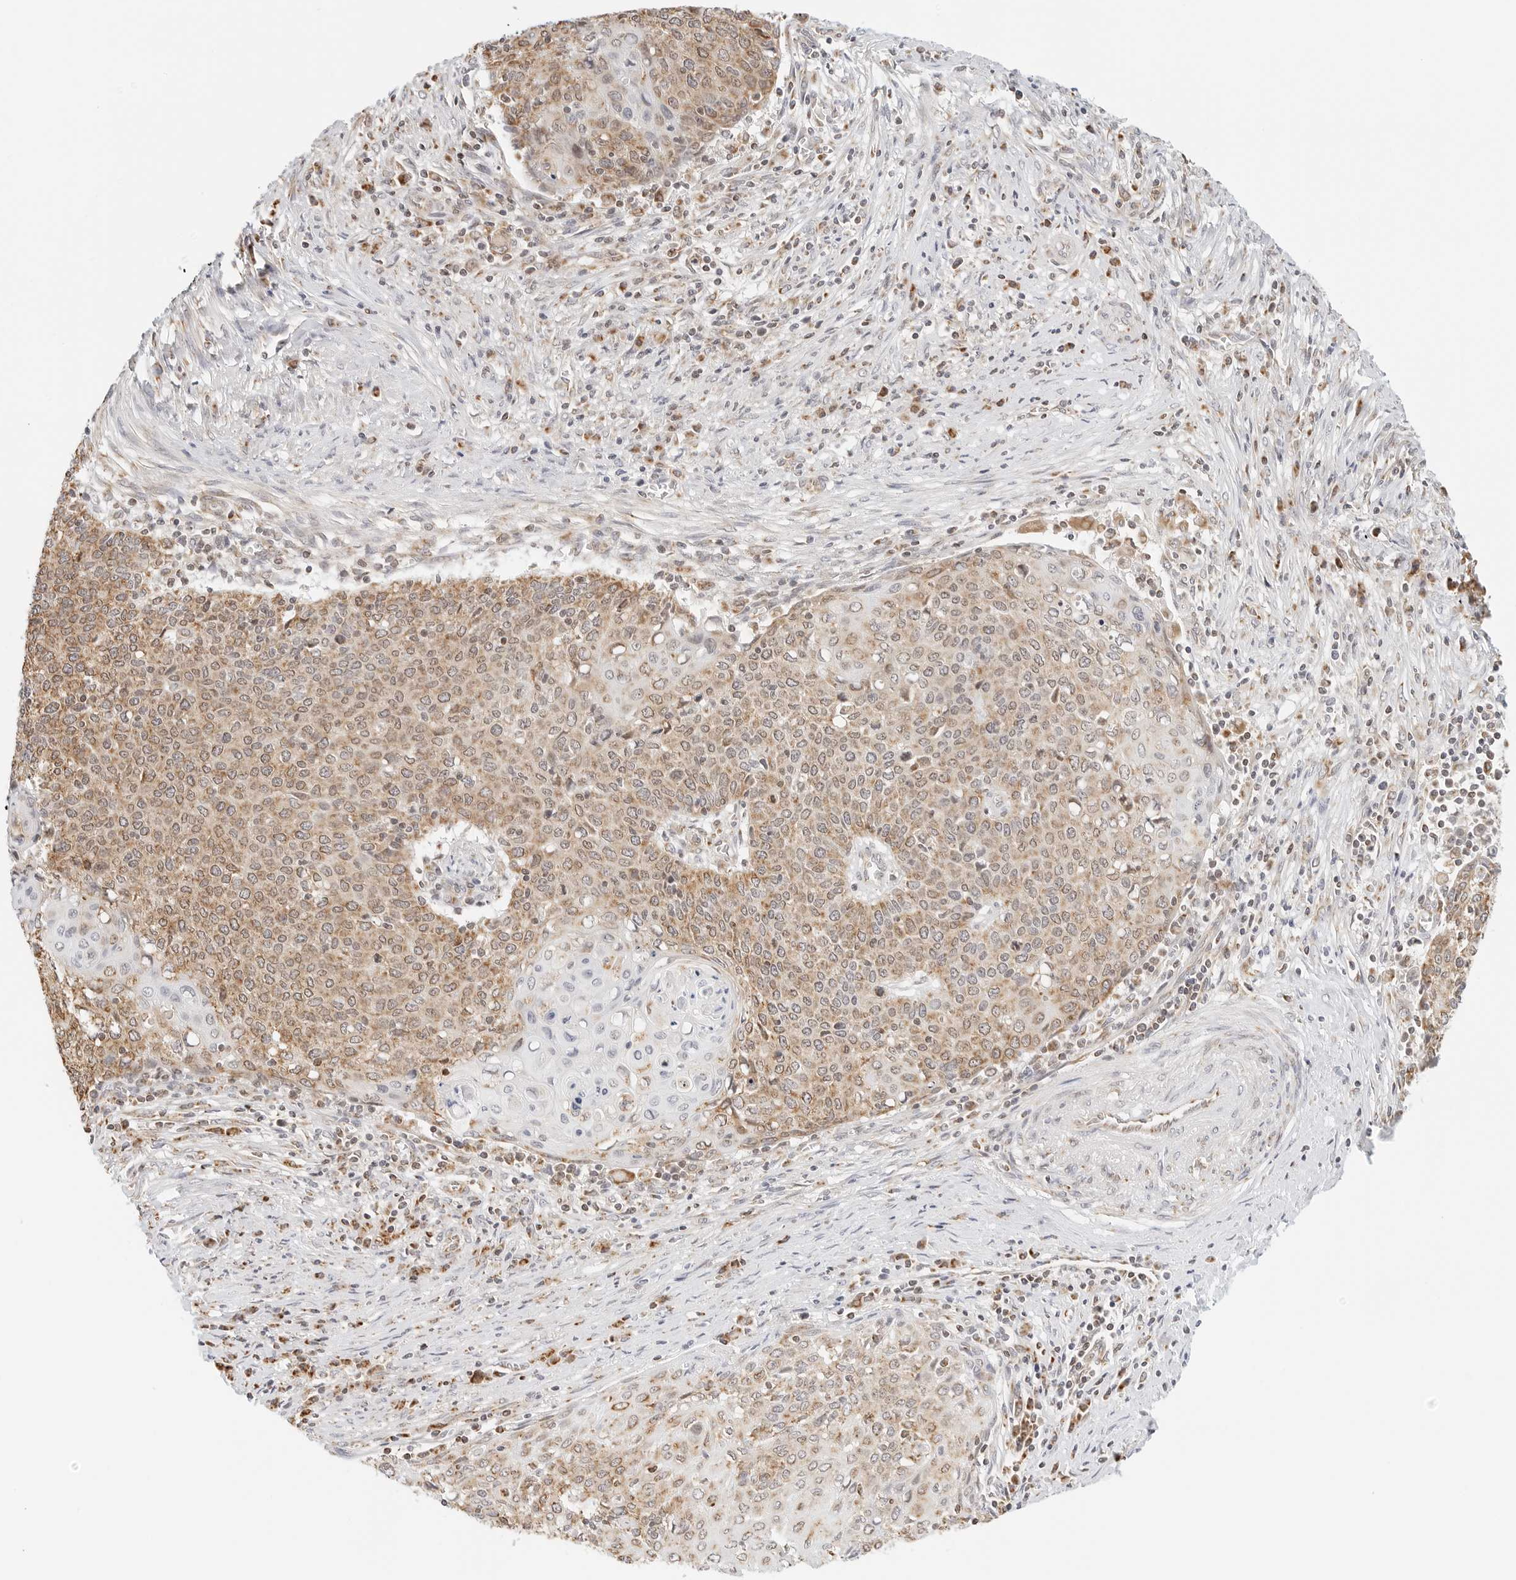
{"staining": {"intensity": "moderate", "quantity": ">75%", "location": "cytoplasmic/membranous"}, "tissue": "cervical cancer", "cell_type": "Tumor cells", "image_type": "cancer", "snomed": [{"axis": "morphology", "description": "Squamous cell carcinoma, NOS"}, {"axis": "topography", "description": "Cervix"}], "caption": "Tumor cells show medium levels of moderate cytoplasmic/membranous positivity in about >75% of cells in human cervical squamous cell carcinoma.", "gene": "ATL1", "patient": {"sex": "female", "age": 39}}